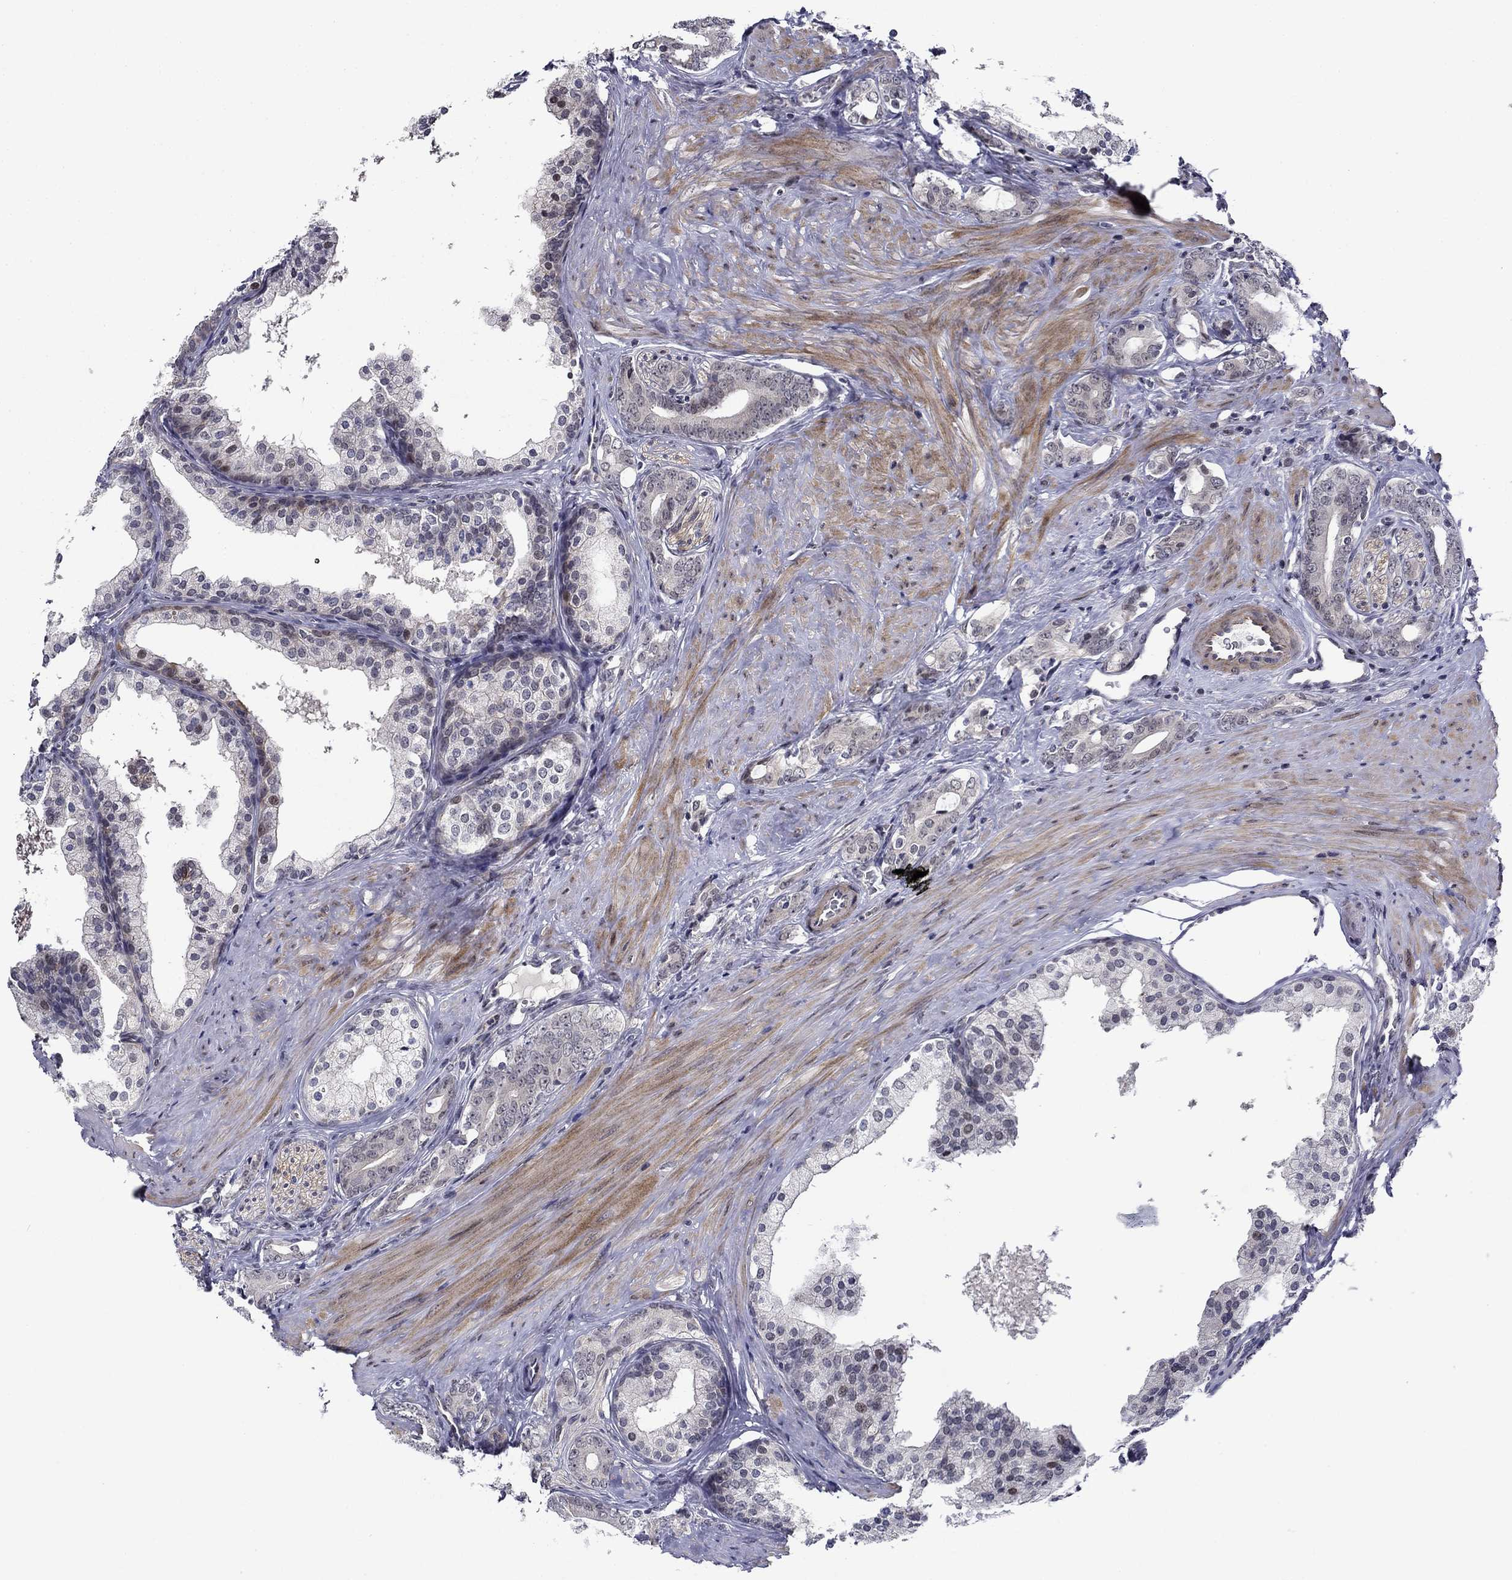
{"staining": {"intensity": "negative", "quantity": "none", "location": "none"}, "tissue": "prostate cancer", "cell_type": "Tumor cells", "image_type": "cancer", "snomed": [{"axis": "morphology", "description": "Adenocarcinoma, NOS"}, {"axis": "topography", "description": "Prostate"}], "caption": "Protein analysis of adenocarcinoma (prostate) demonstrates no significant positivity in tumor cells.", "gene": "B3GAT1", "patient": {"sex": "male", "age": 55}}